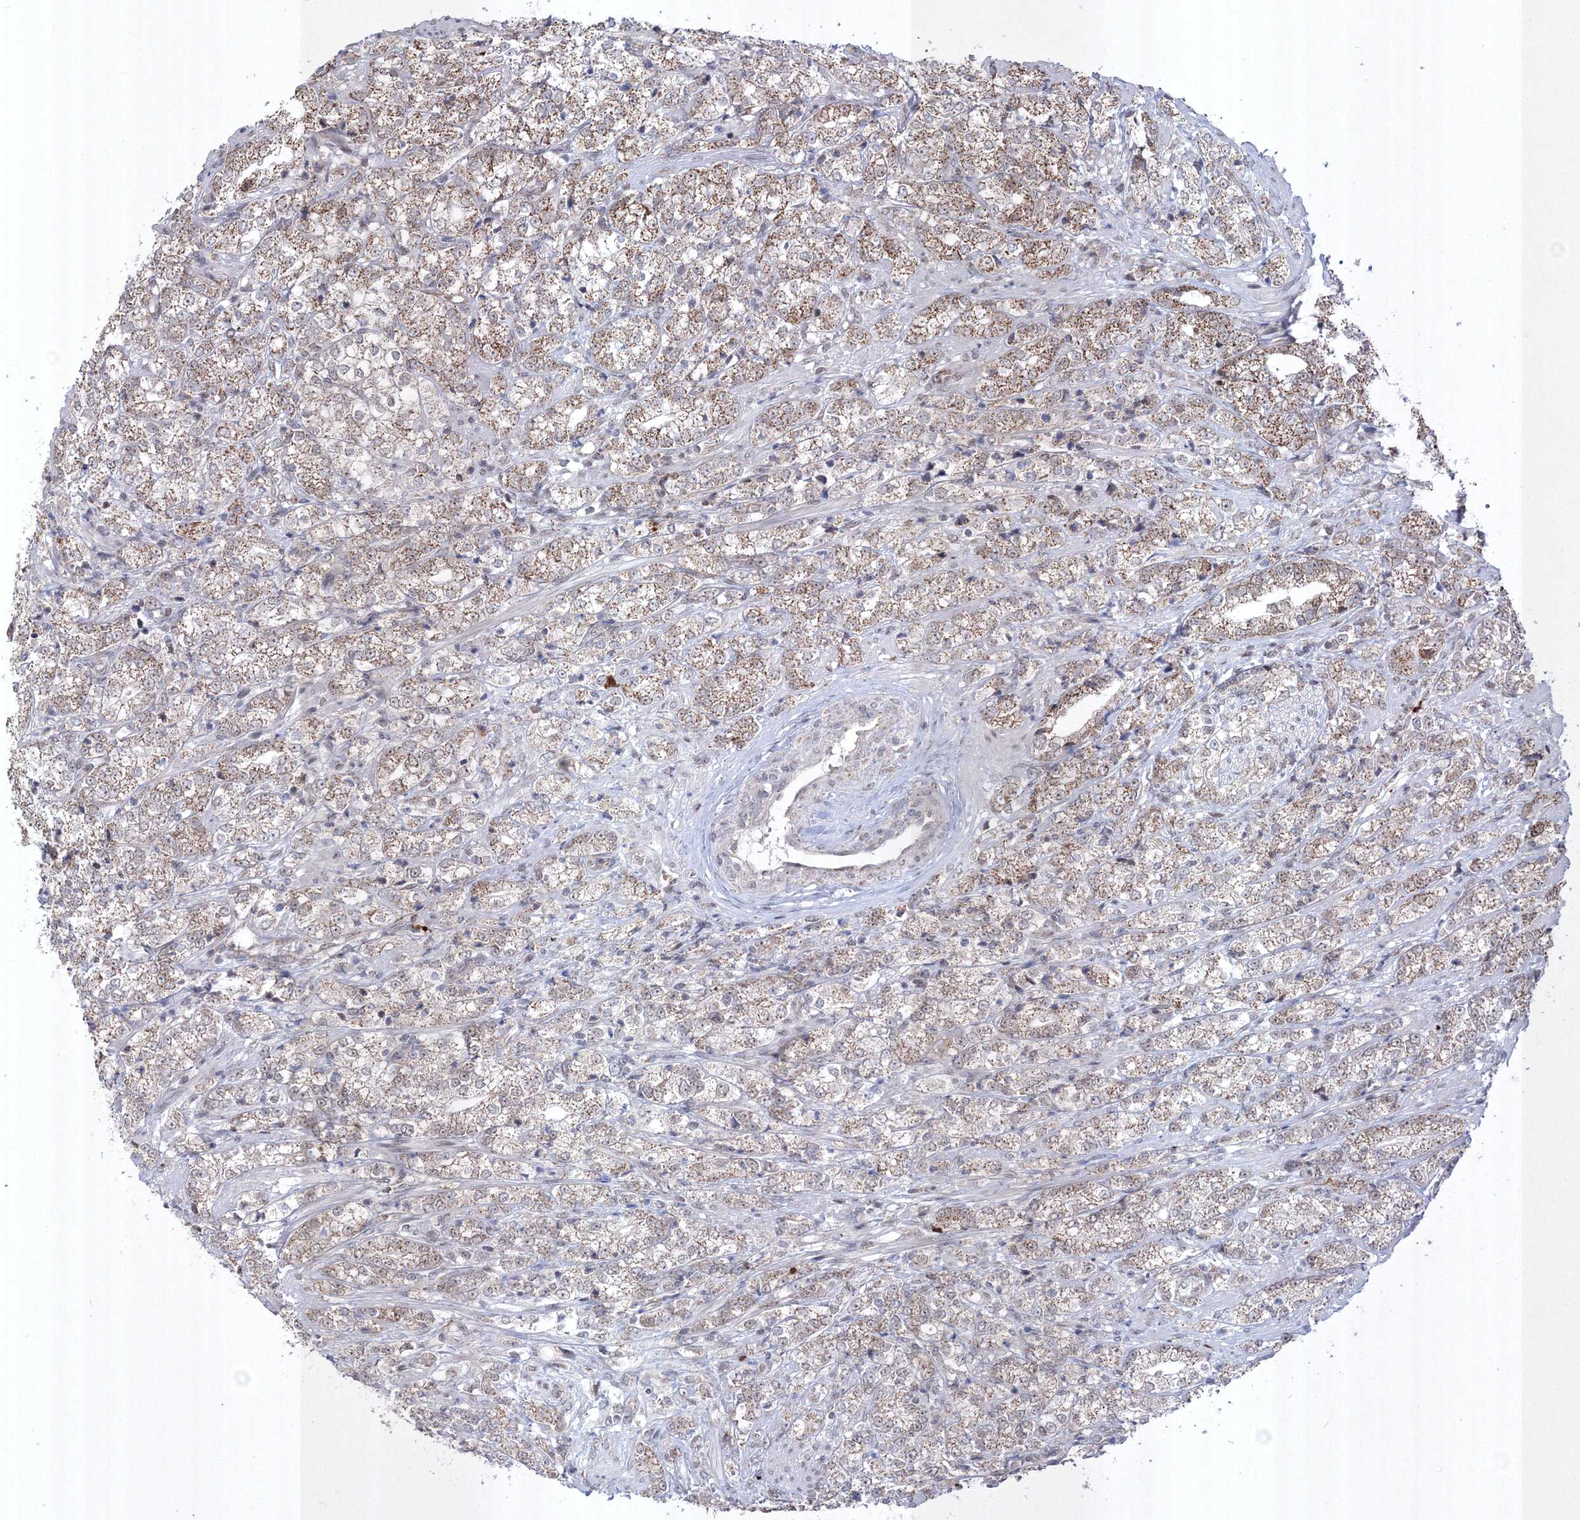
{"staining": {"intensity": "moderate", "quantity": ">75%", "location": "cytoplasmic/membranous"}, "tissue": "prostate cancer", "cell_type": "Tumor cells", "image_type": "cancer", "snomed": [{"axis": "morphology", "description": "Adenocarcinoma, High grade"}, {"axis": "topography", "description": "Prostate"}], "caption": "DAB immunohistochemical staining of prostate cancer (adenocarcinoma (high-grade)) reveals moderate cytoplasmic/membranous protein expression in about >75% of tumor cells.", "gene": "GRSF1", "patient": {"sex": "male", "age": 69}}